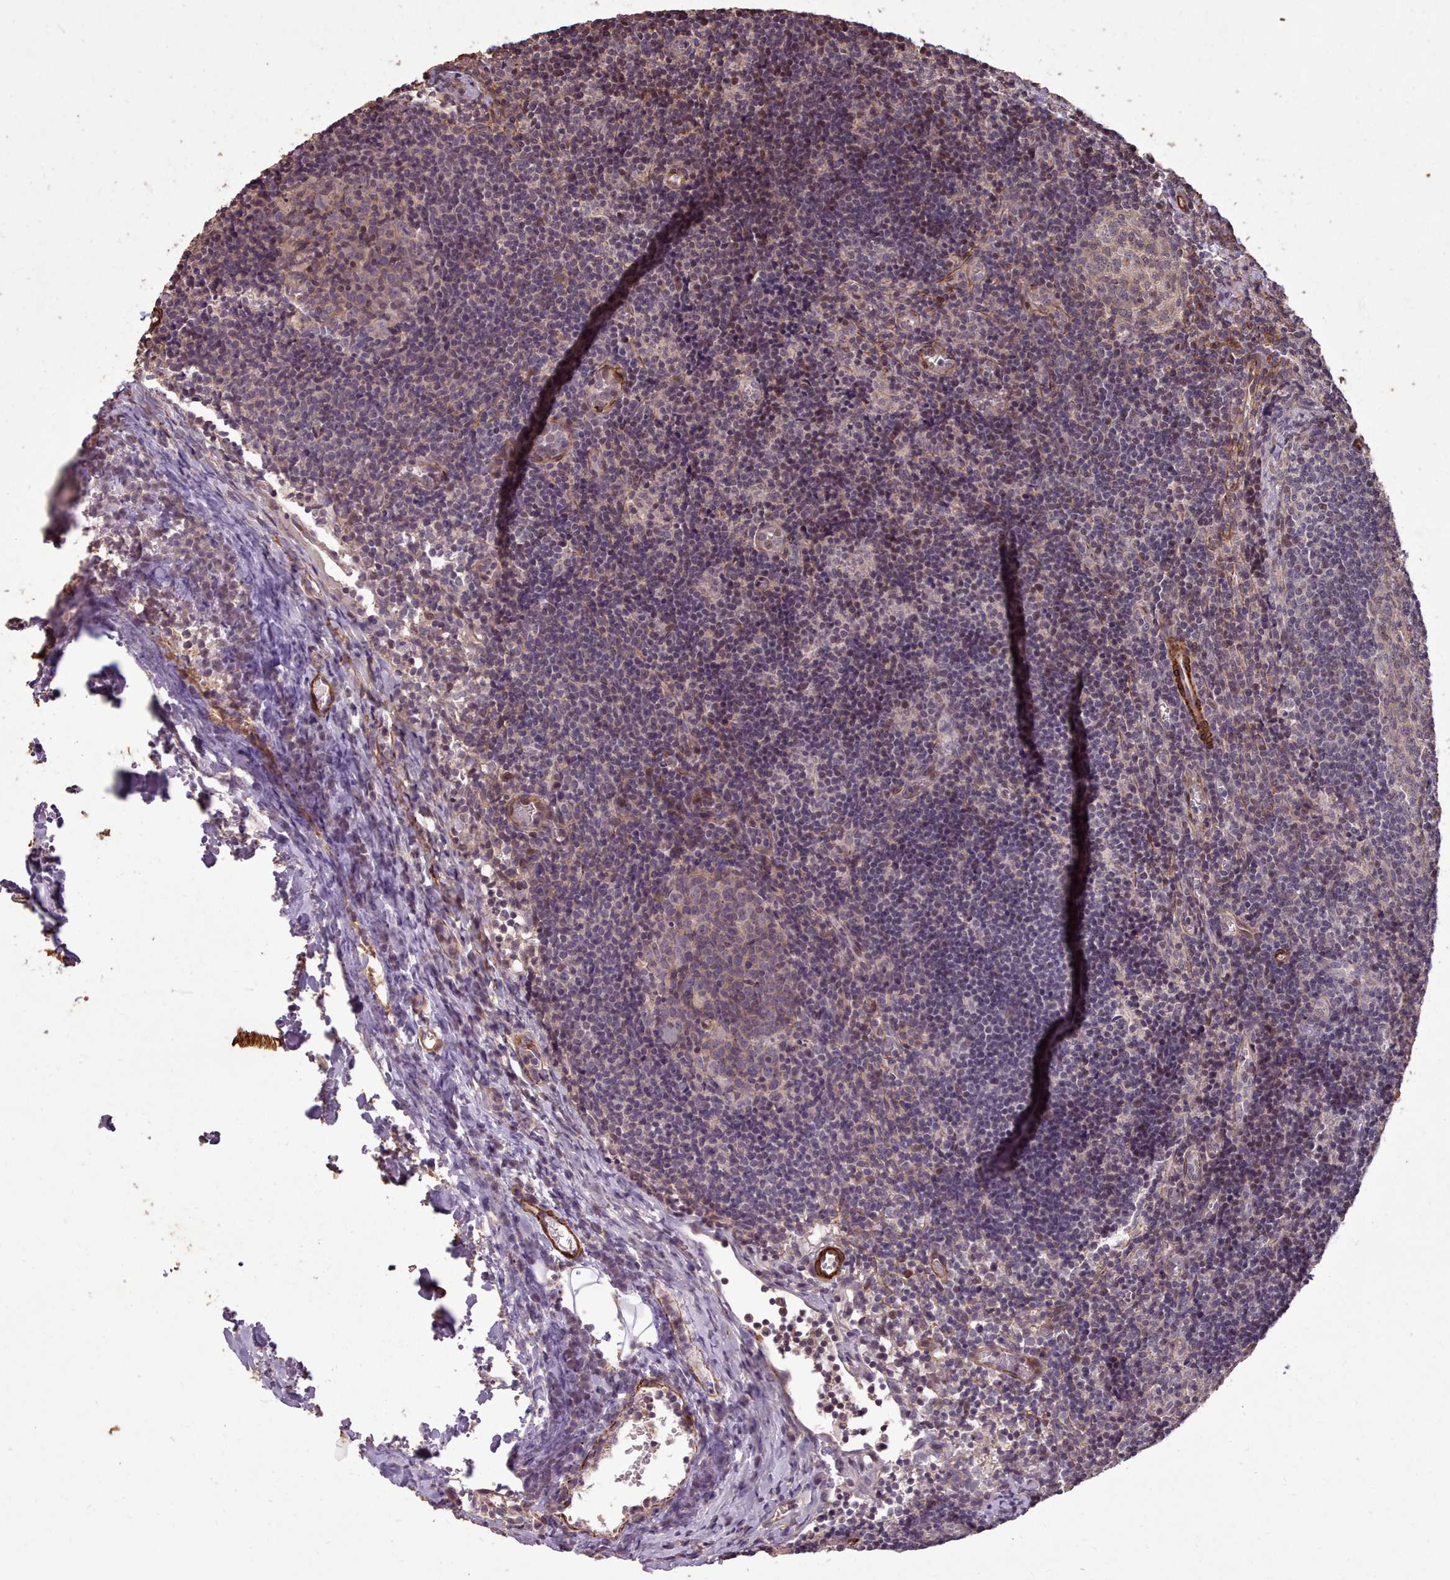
{"staining": {"intensity": "weak", "quantity": "<25%", "location": "nuclear"}, "tissue": "lymph node", "cell_type": "Germinal center cells", "image_type": "normal", "snomed": [{"axis": "morphology", "description": "Normal tissue, NOS"}, {"axis": "topography", "description": "Lymph node"}], "caption": "IHC photomicrograph of unremarkable lymph node stained for a protein (brown), which shows no staining in germinal center cells.", "gene": "NLRC4", "patient": {"sex": "female", "age": 37}}